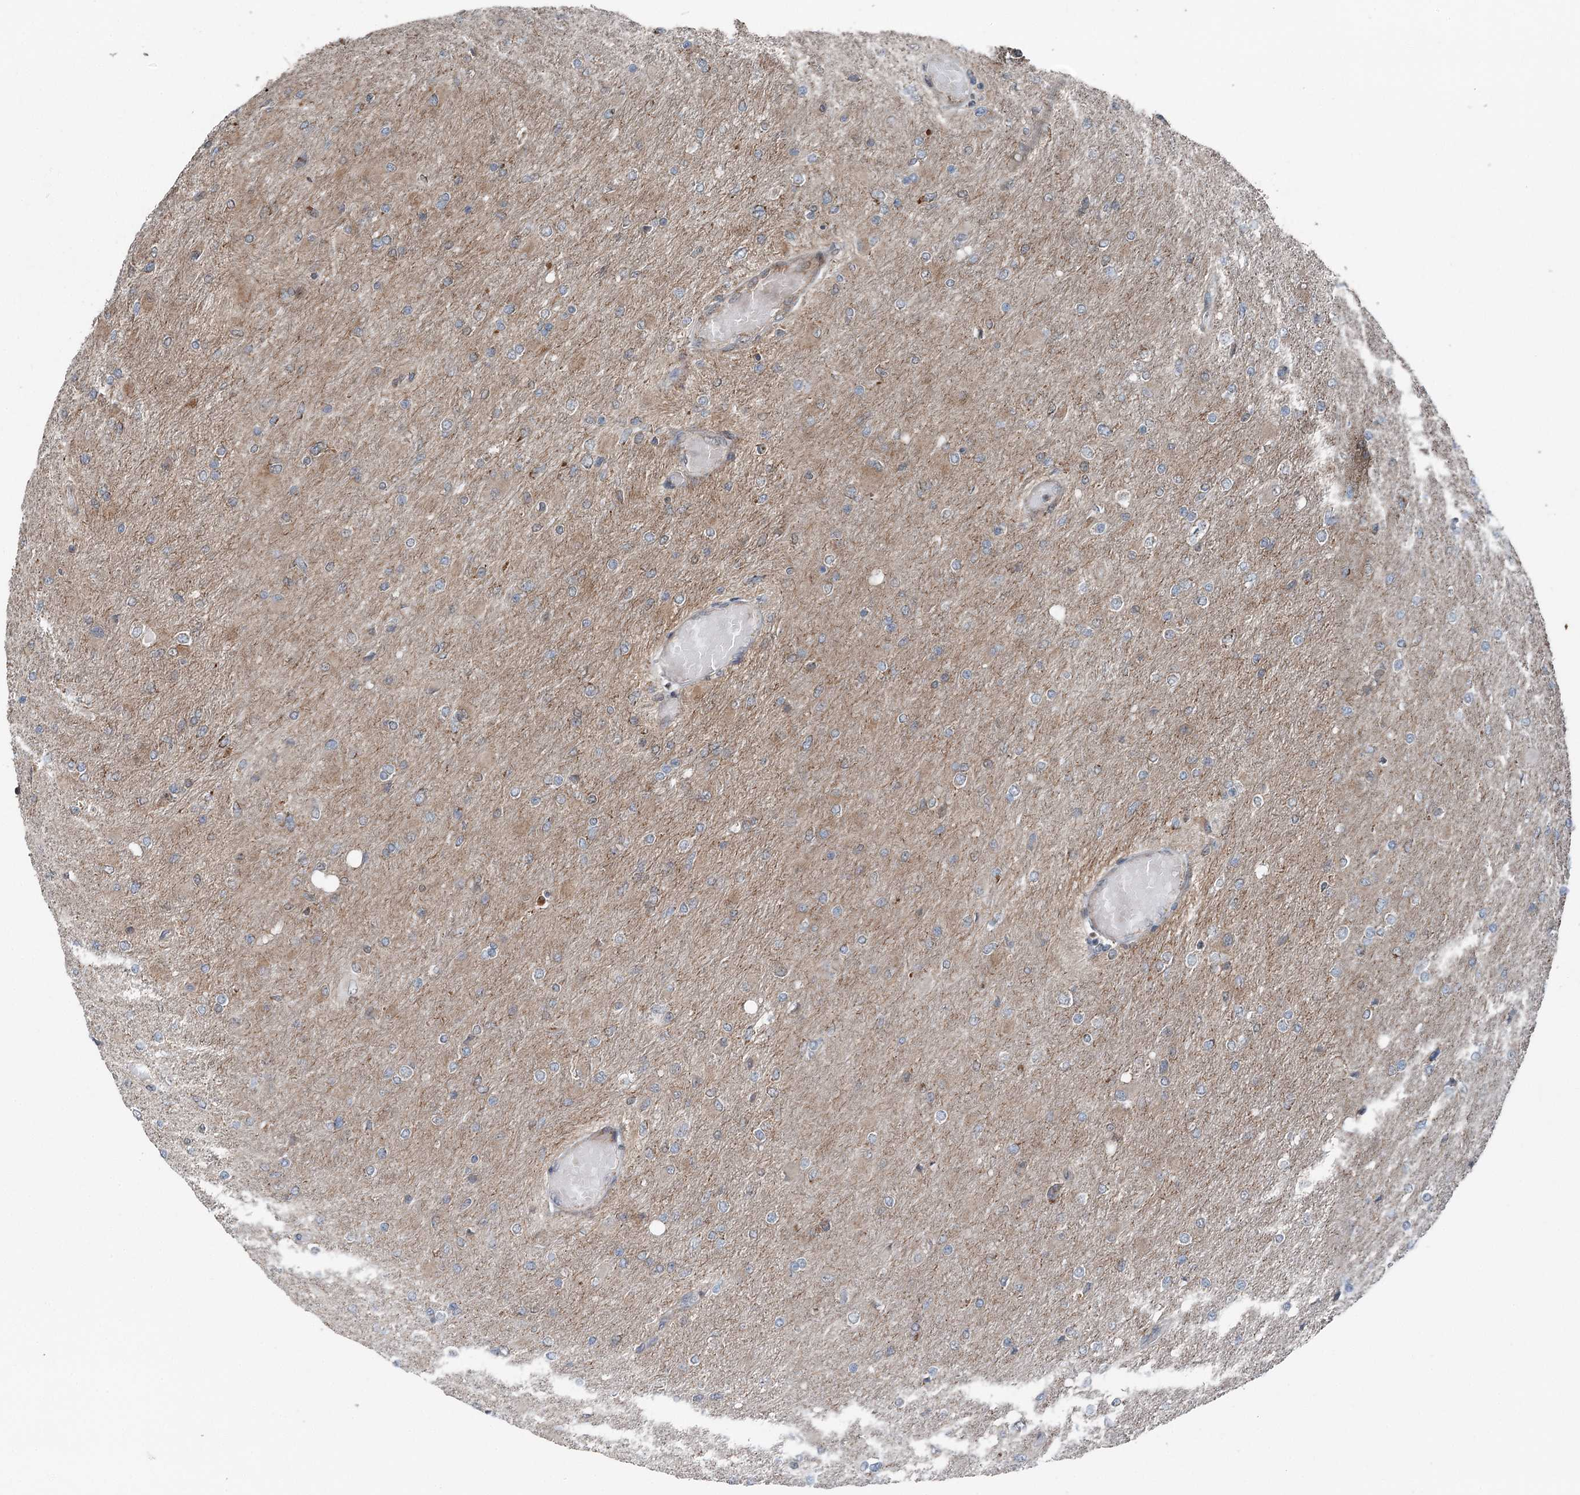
{"staining": {"intensity": "negative", "quantity": "none", "location": "none"}, "tissue": "glioma", "cell_type": "Tumor cells", "image_type": "cancer", "snomed": [{"axis": "morphology", "description": "Glioma, malignant, High grade"}, {"axis": "topography", "description": "Cerebral cortex"}], "caption": "A photomicrograph of malignant glioma (high-grade) stained for a protein exhibits no brown staining in tumor cells.", "gene": "WAPL", "patient": {"sex": "female", "age": 36}}